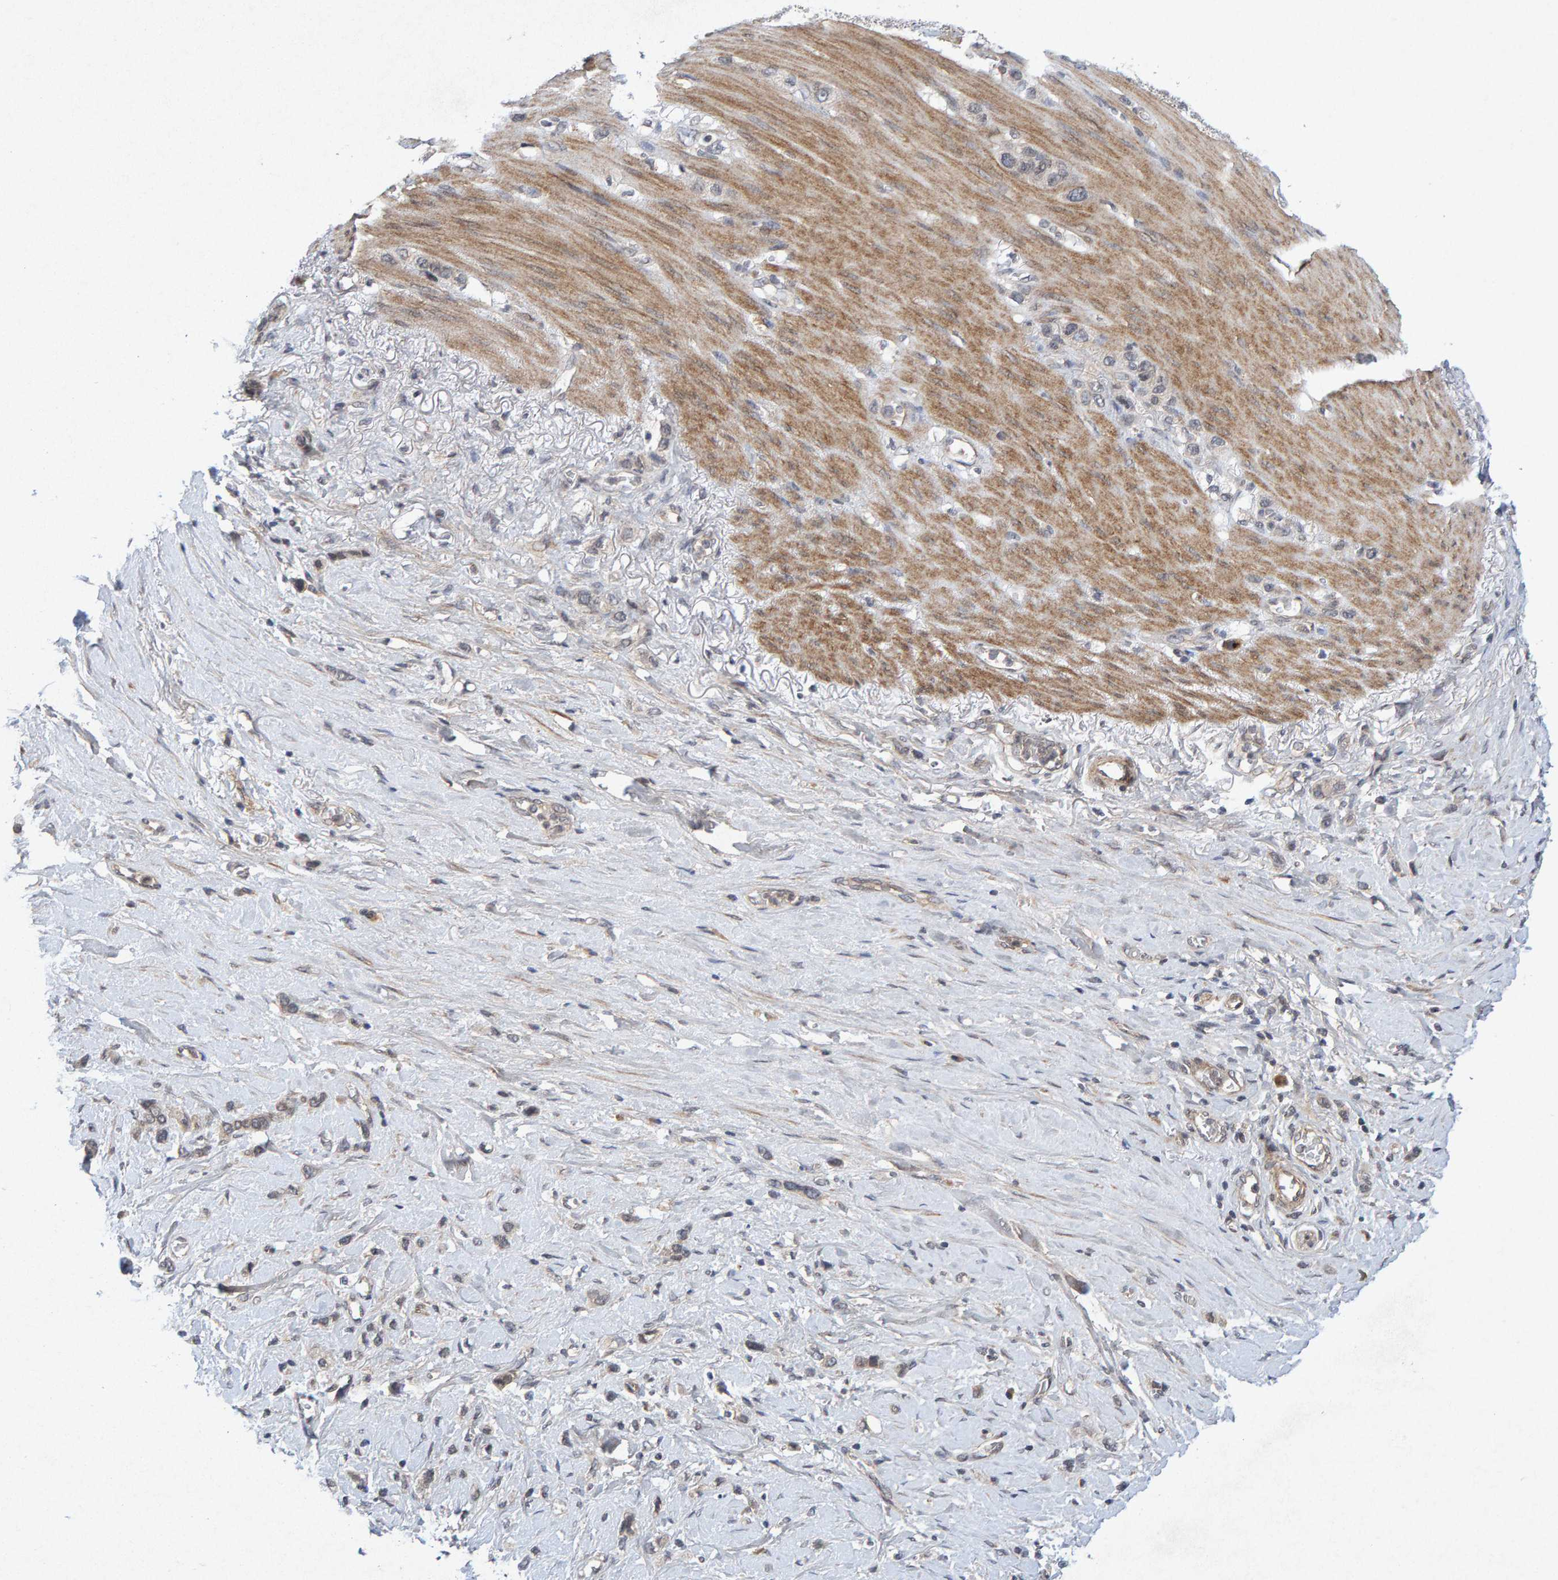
{"staining": {"intensity": "negative", "quantity": "none", "location": "none"}, "tissue": "stomach cancer", "cell_type": "Tumor cells", "image_type": "cancer", "snomed": [{"axis": "morphology", "description": "Normal tissue, NOS"}, {"axis": "morphology", "description": "Adenocarcinoma, NOS"}, {"axis": "morphology", "description": "Adenocarcinoma, High grade"}, {"axis": "topography", "description": "Stomach, upper"}, {"axis": "topography", "description": "Stomach"}], "caption": "This is a histopathology image of immunohistochemistry staining of stomach high-grade adenocarcinoma, which shows no staining in tumor cells.", "gene": "CDH2", "patient": {"sex": "female", "age": 65}}